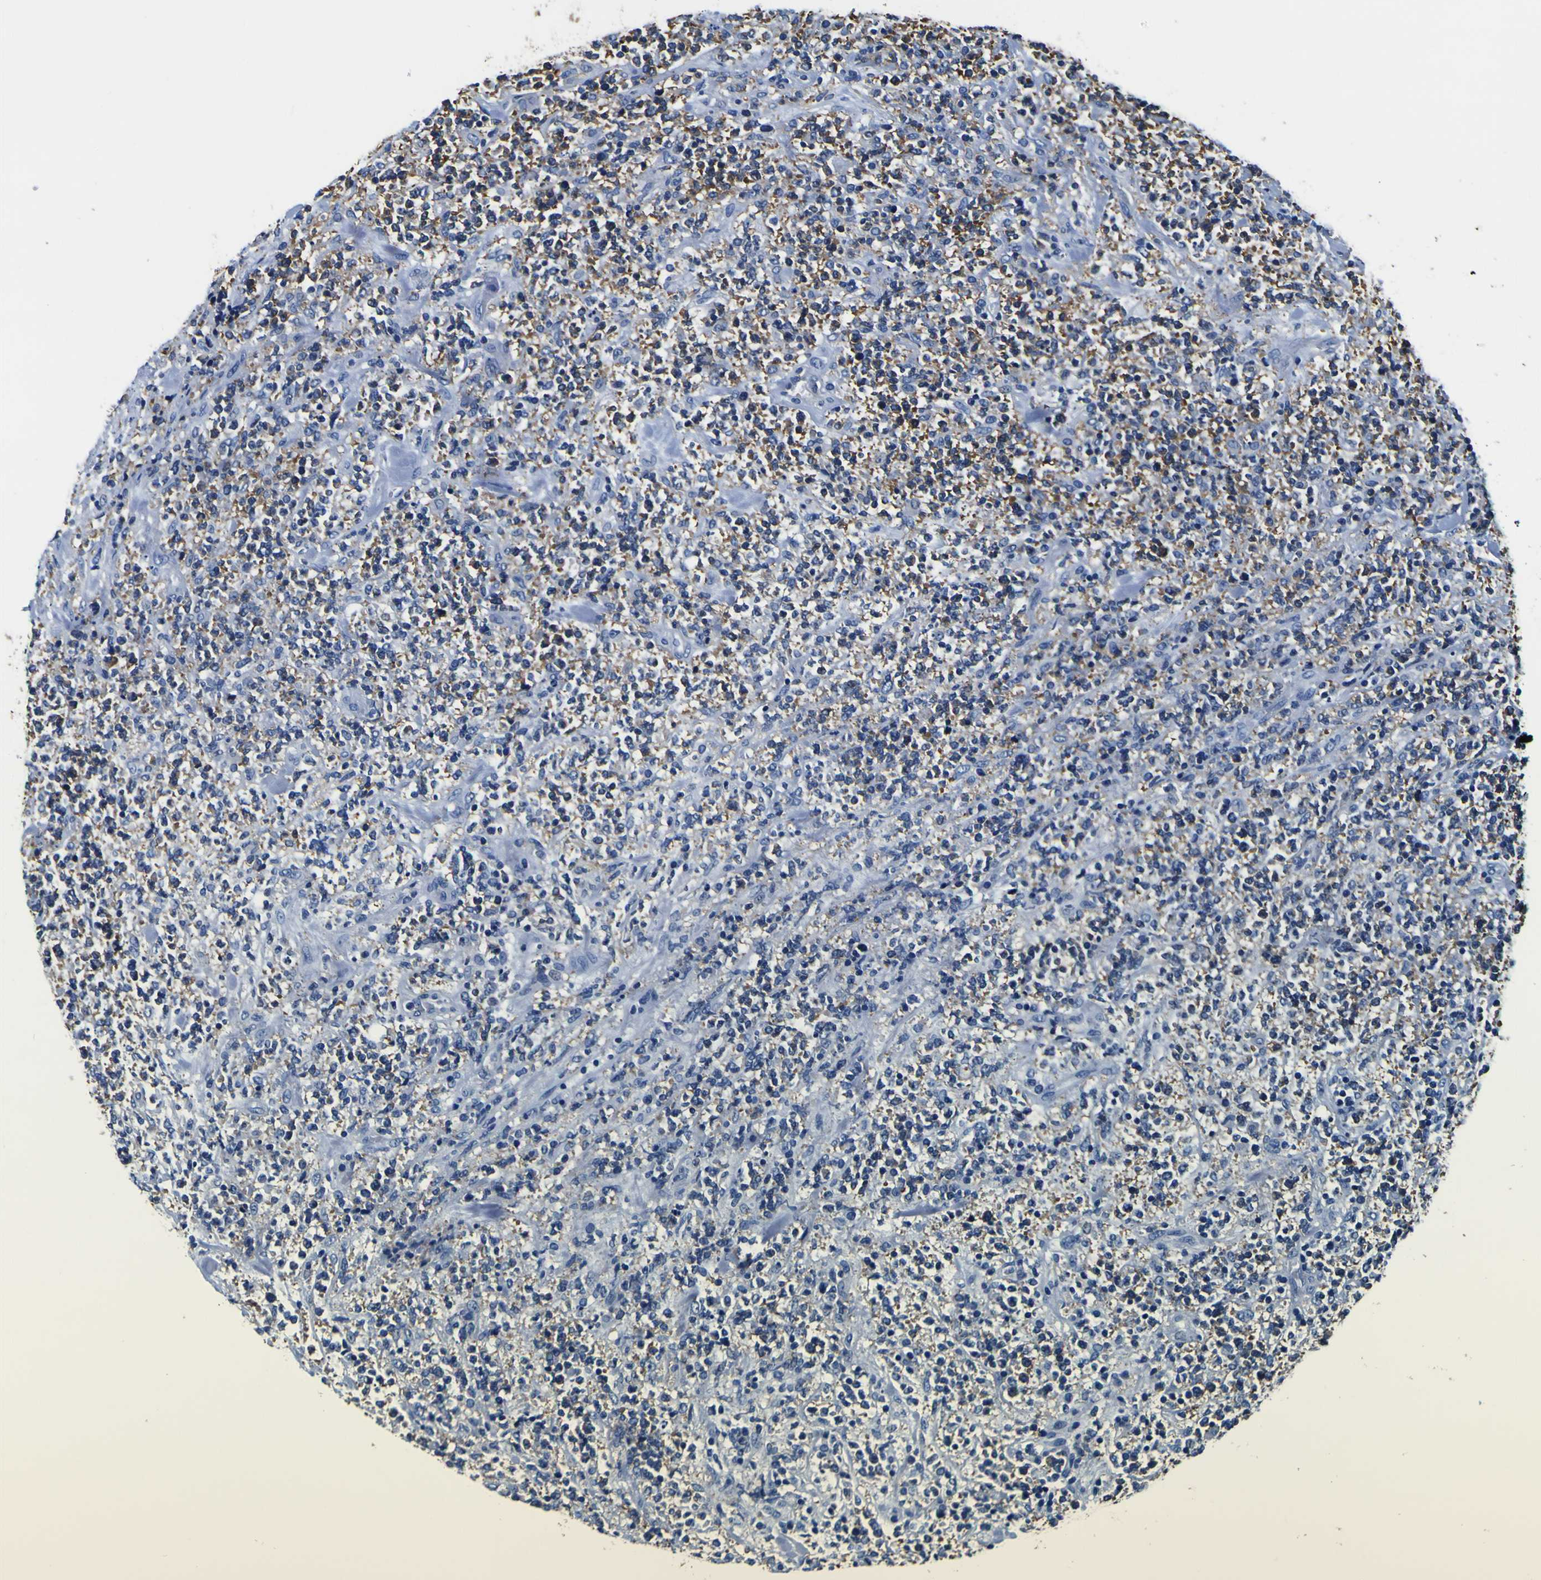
{"staining": {"intensity": "moderate", "quantity": "25%-75%", "location": "cytoplasmic/membranous"}, "tissue": "lymphoma", "cell_type": "Tumor cells", "image_type": "cancer", "snomed": [{"axis": "morphology", "description": "Malignant lymphoma, non-Hodgkin's type, High grade"}, {"axis": "topography", "description": "Soft tissue"}], "caption": "Lymphoma stained with DAB immunohistochemistry exhibits medium levels of moderate cytoplasmic/membranous positivity in approximately 25%-75% of tumor cells. The staining was performed using DAB, with brown indicating positive protein expression. Nuclei are stained blue with hematoxylin.", "gene": "TUBA1B", "patient": {"sex": "male", "age": 18}}